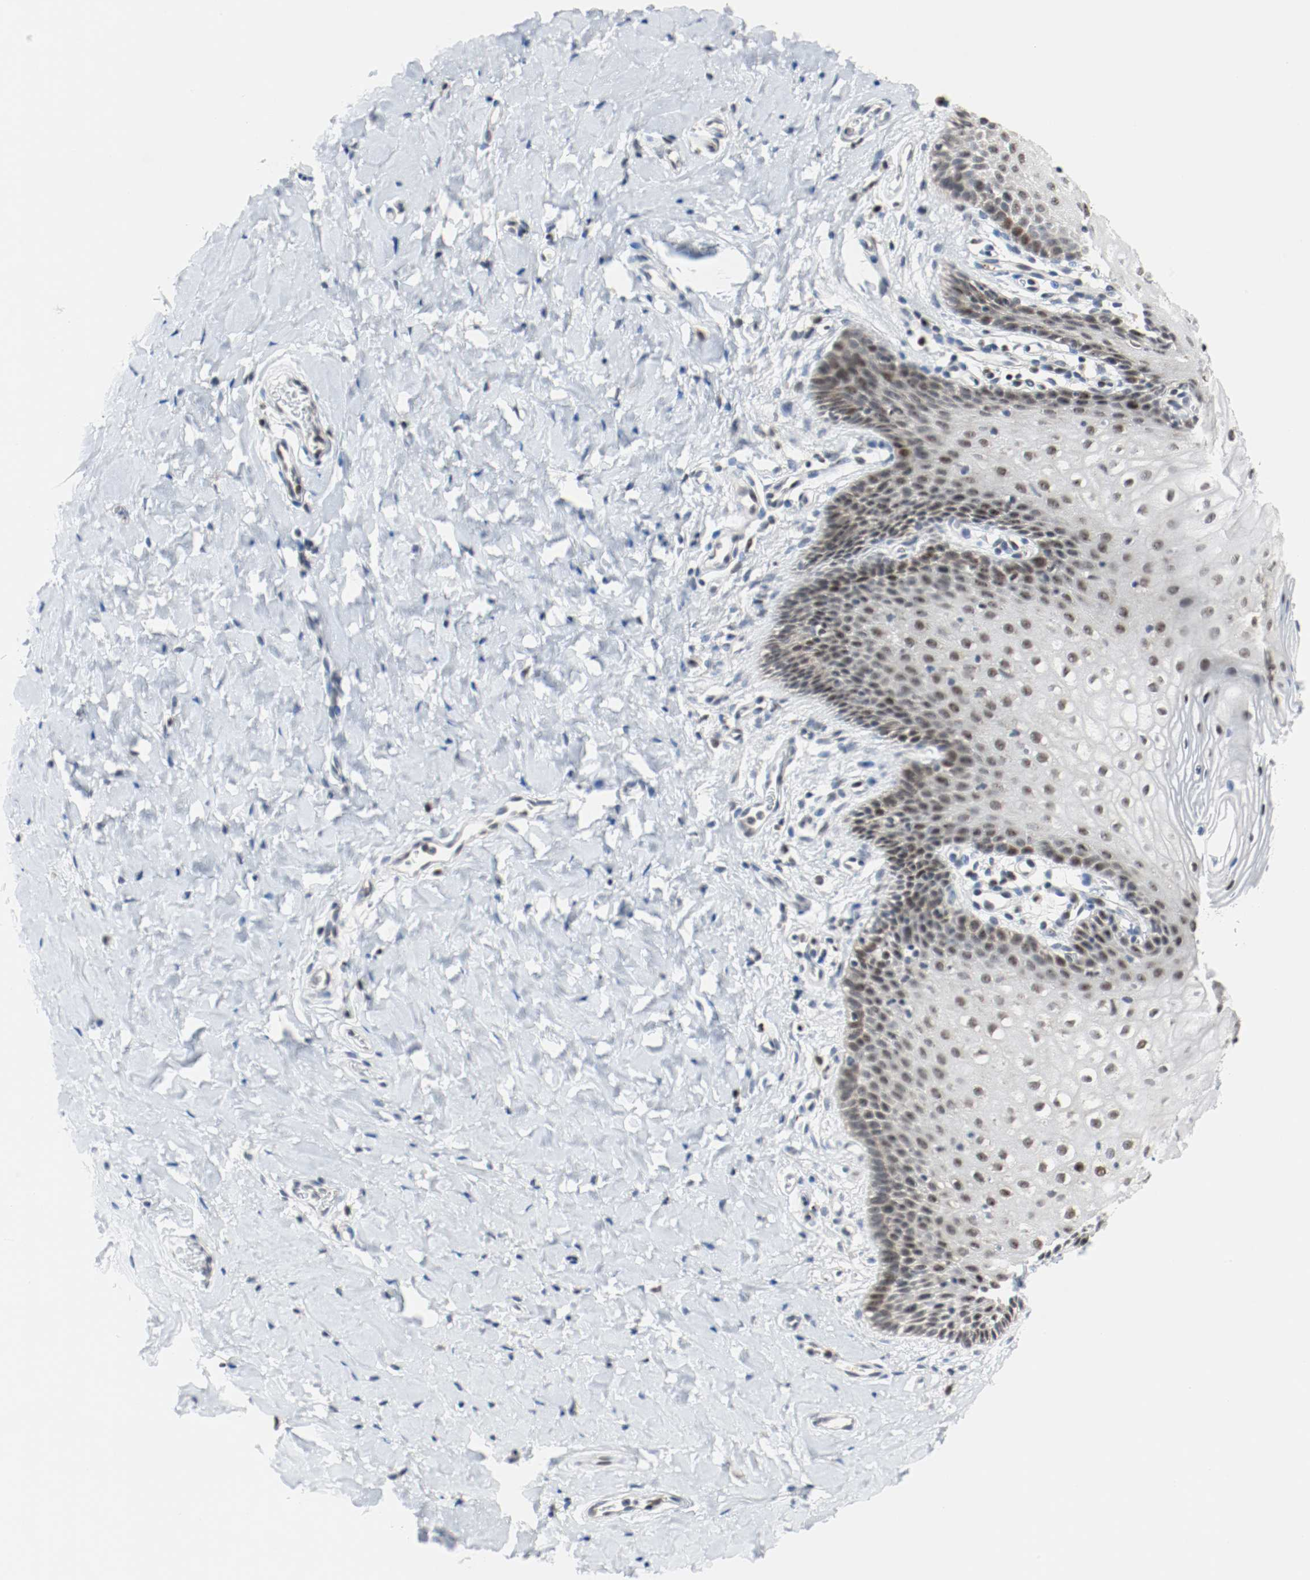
{"staining": {"intensity": "weak", "quantity": "25%-75%", "location": "nuclear"}, "tissue": "vagina", "cell_type": "Squamous epithelial cells", "image_type": "normal", "snomed": [{"axis": "morphology", "description": "Normal tissue, NOS"}, {"axis": "topography", "description": "Vagina"}], "caption": "A high-resolution photomicrograph shows IHC staining of normal vagina, which exhibits weak nuclear positivity in about 25%-75% of squamous epithelial cells.", "gene": "ASH1L", "patient": {"sex": "female", "age": 55}}